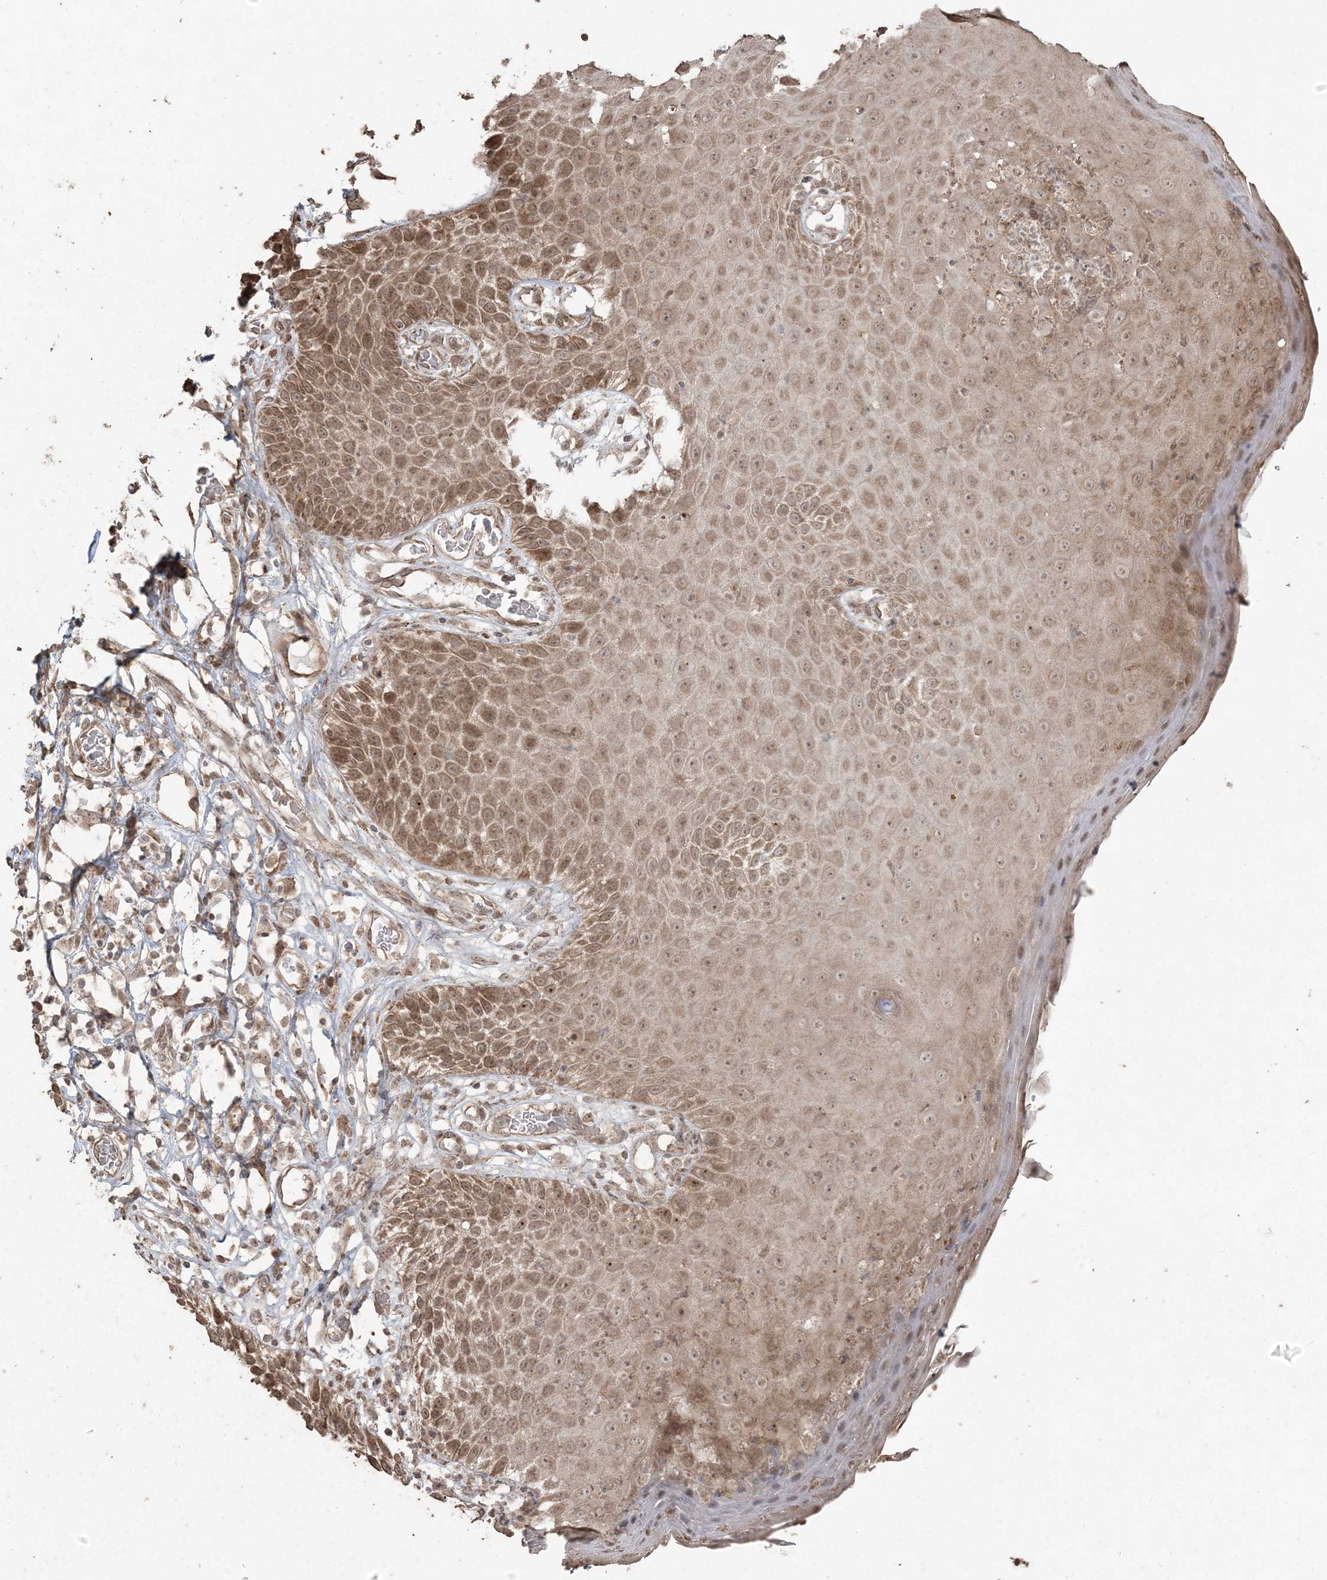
{"staining": {"intensity": "strong", "quantity": ">75%", "location": "cytoplasmic/membranous,nuclear"}, "tissue": "skin", "cell_type": "Epidermal cells", "image_type": "normal", "snomed": [{"axis": "morphology", "description": "Normal tissue, NOS"}, {"axis": "topography", "description": "Vulva"}], "caption": "The immunohistochemical stain shows strong cytoplasmic/membranous,nuclear positivity in epidermal cells of normal skin.", "gene": "DDX19B", "patient": {"sex": "female", "age": 68}}